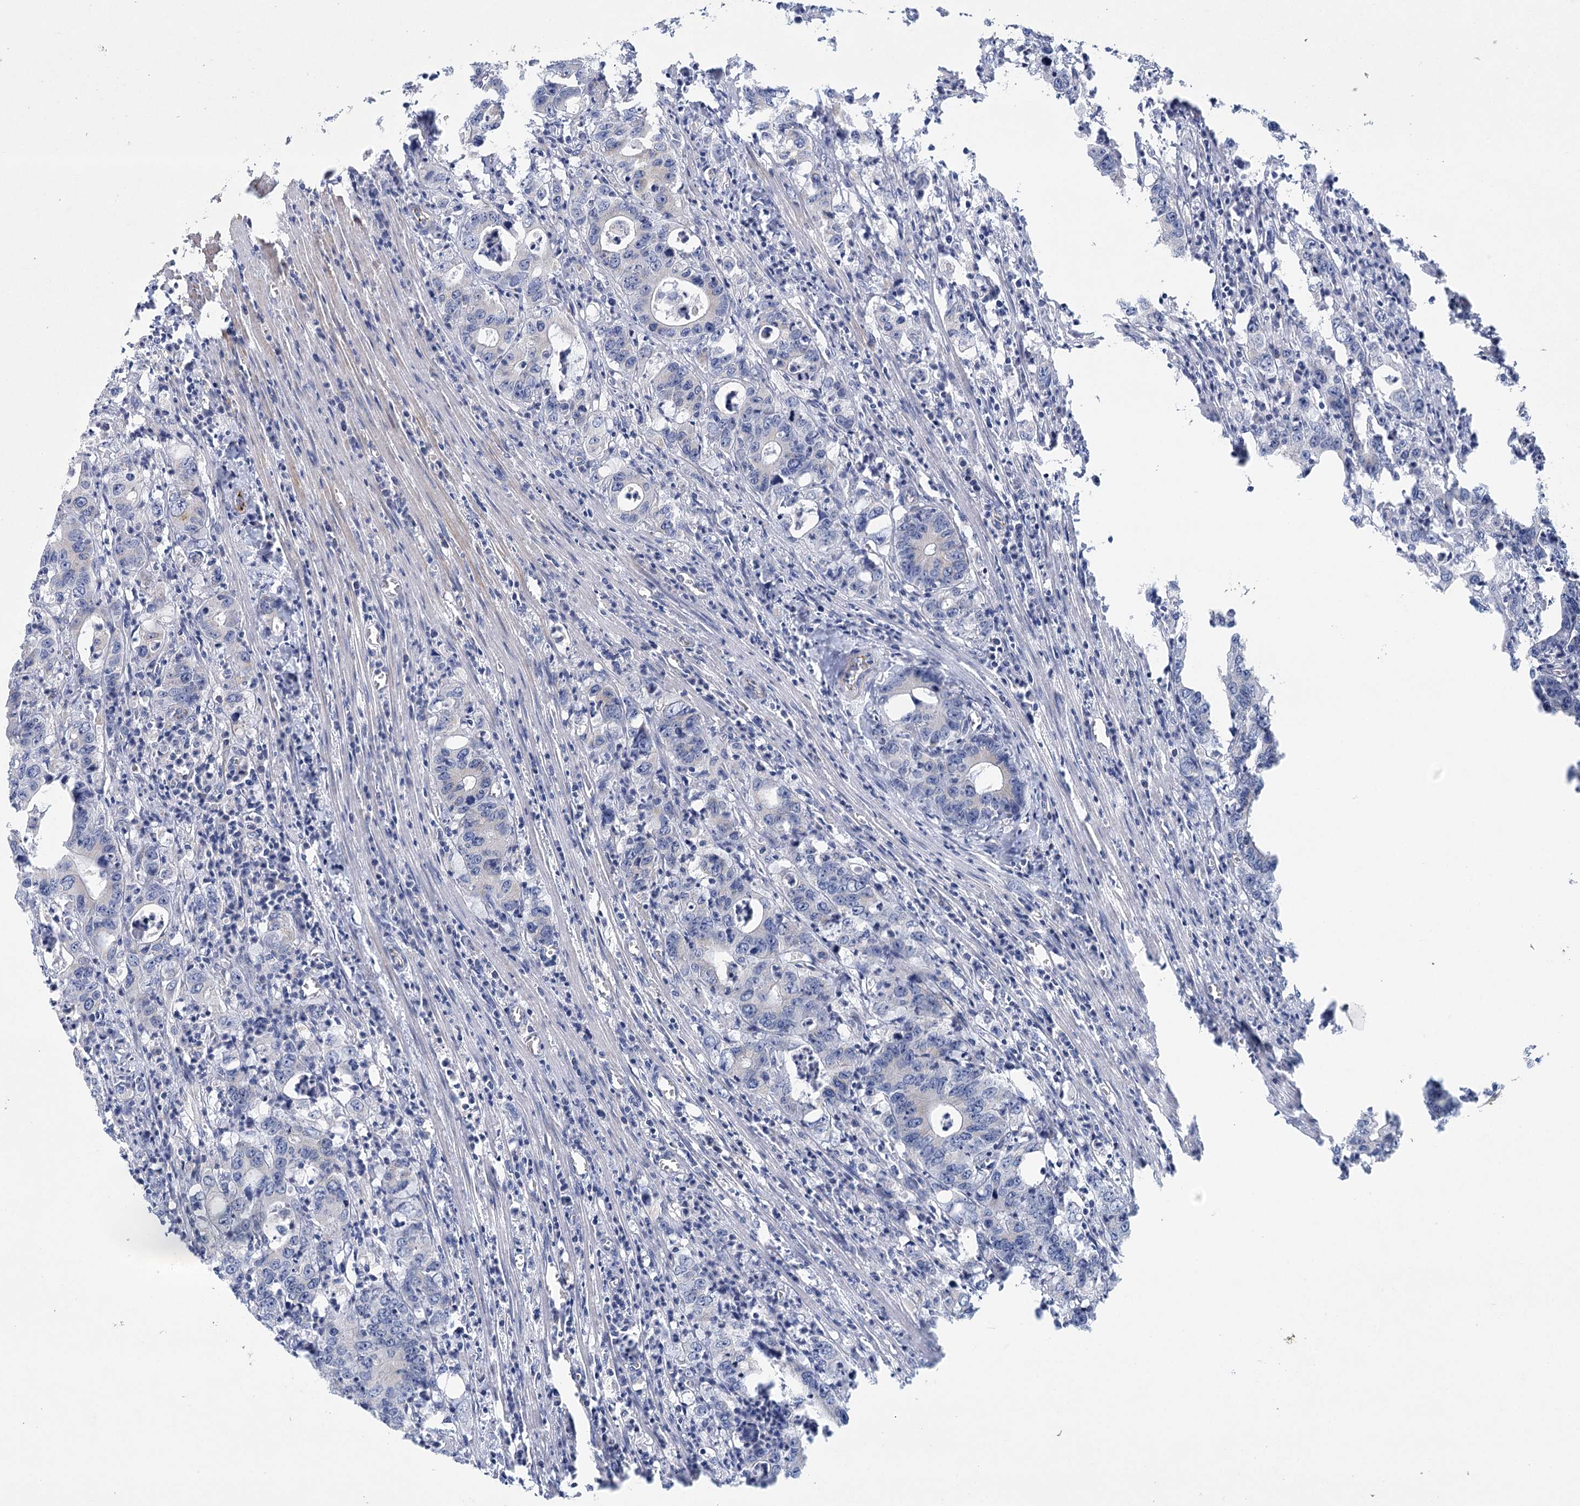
{"staining": {"intensity": "negative", "quantity": "none", "location": "none"}, "tissue": "colorectal cancer", "cell_type": "Tumor cells", "image_type": "cancer", "snomed": [{"axis": "morphology", "description": "Adenocarcinoma, NOS"}, {"axis": "topography", "description": "Colon"}], "caption": "An immunohistochemistry (IHC) photomicrograph of colorectal adenocarcinoma is shown. There is no staining in tumor cells of colorectal adenocarcinoma.", "gene": "DHTKD1", "patient": {"sex": "female", "age": 75}}